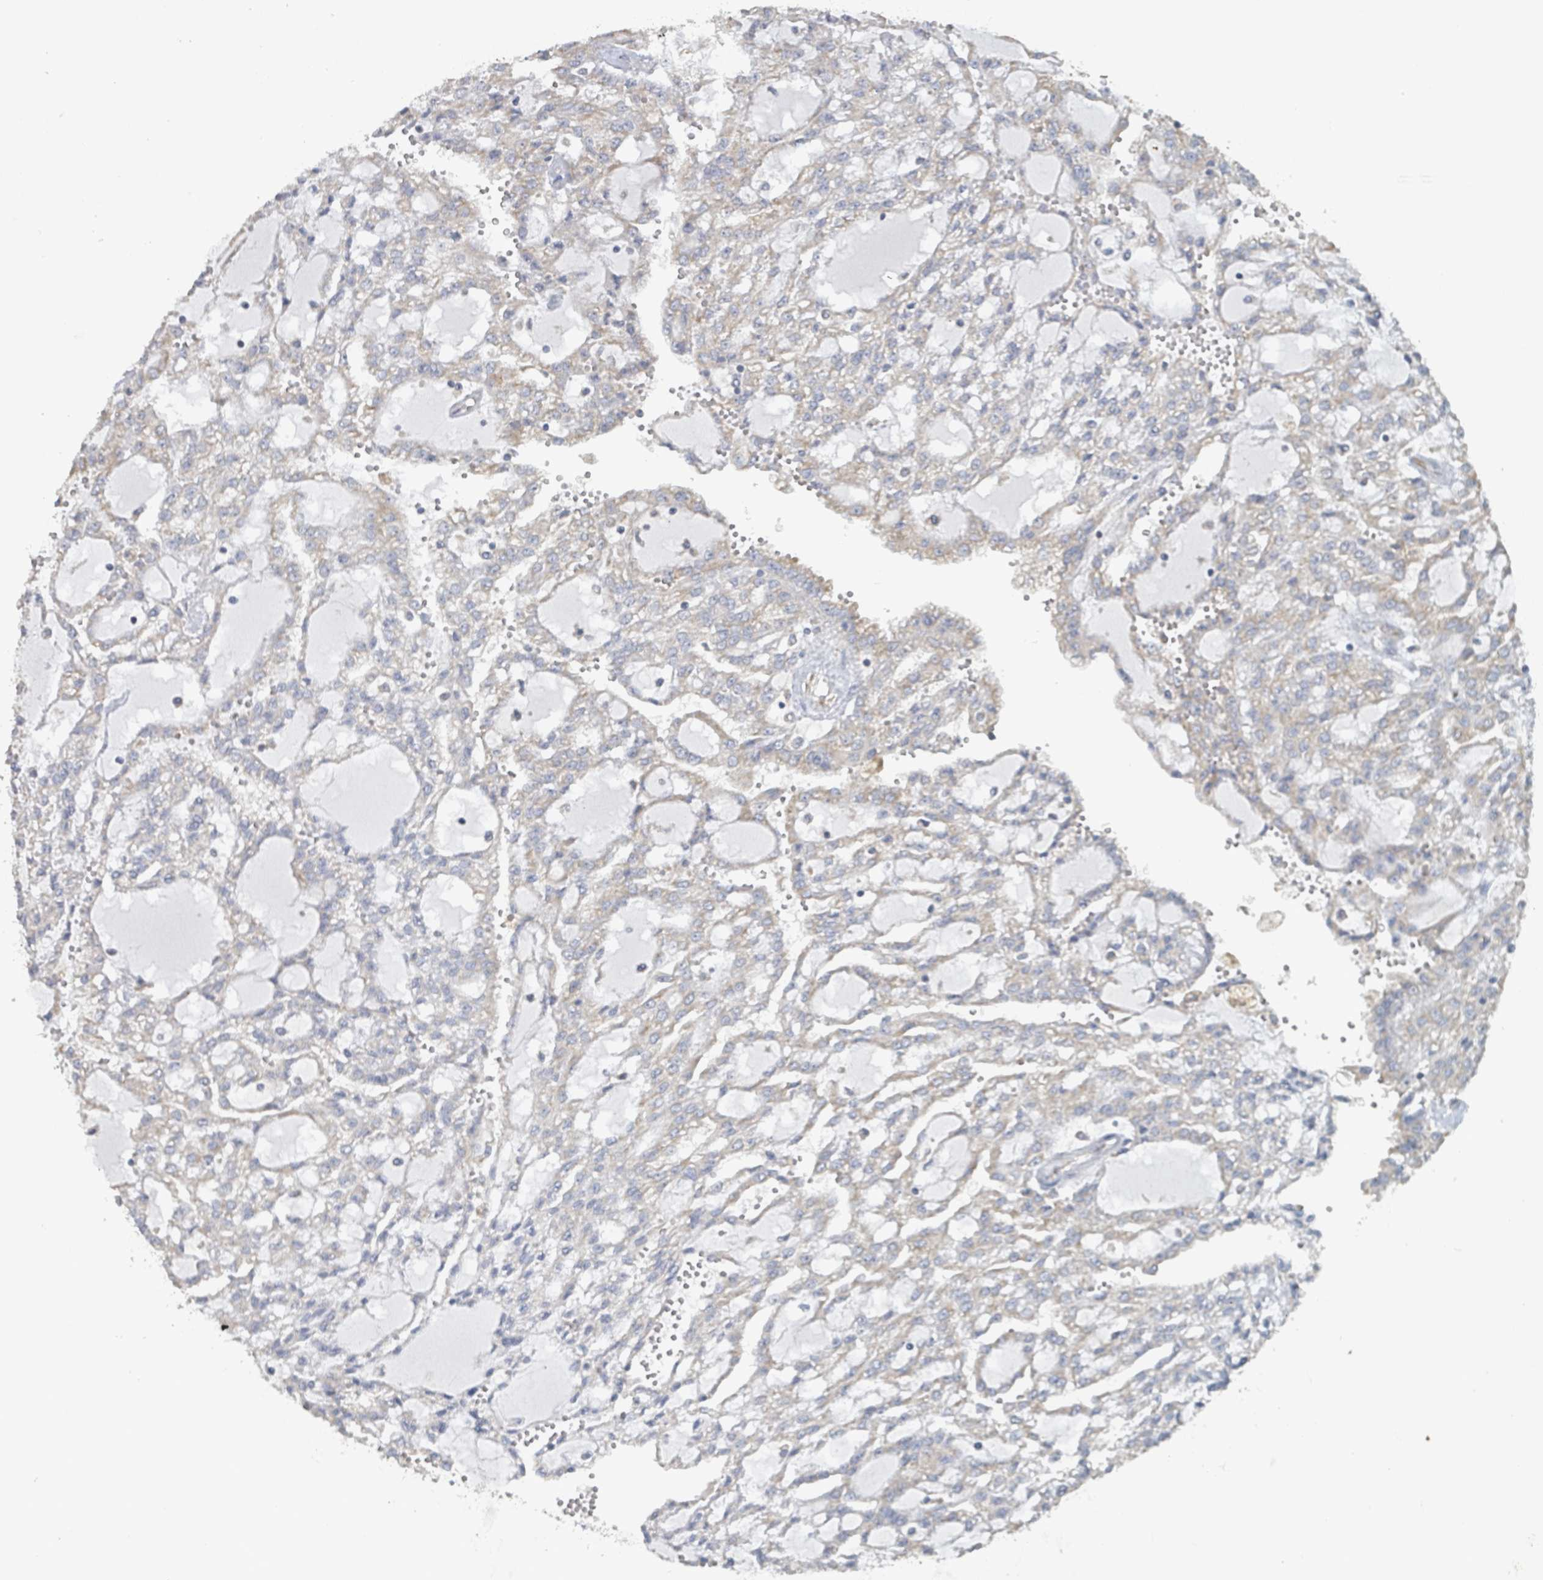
{"staining": {"intensity": "weak", "quantity": "<25%", "location": "cytoplasmic/membranous"}, "tissue": "renal cancer", "cell_type": "Tumor cells", "image_type": "cancer", "snomed": [{"axis": "morphology", "description": "Adenocarcinoma, NOS"}, {"axis": "topography", "description": "Kidney"}], "caption": "This is a micrograph of immunohistochemistry staining of adenocarcinoma (renal), which shows no staining in tumor cells.", "gene": "RPL32", "patient": {"sex": "male", "age": 63}}